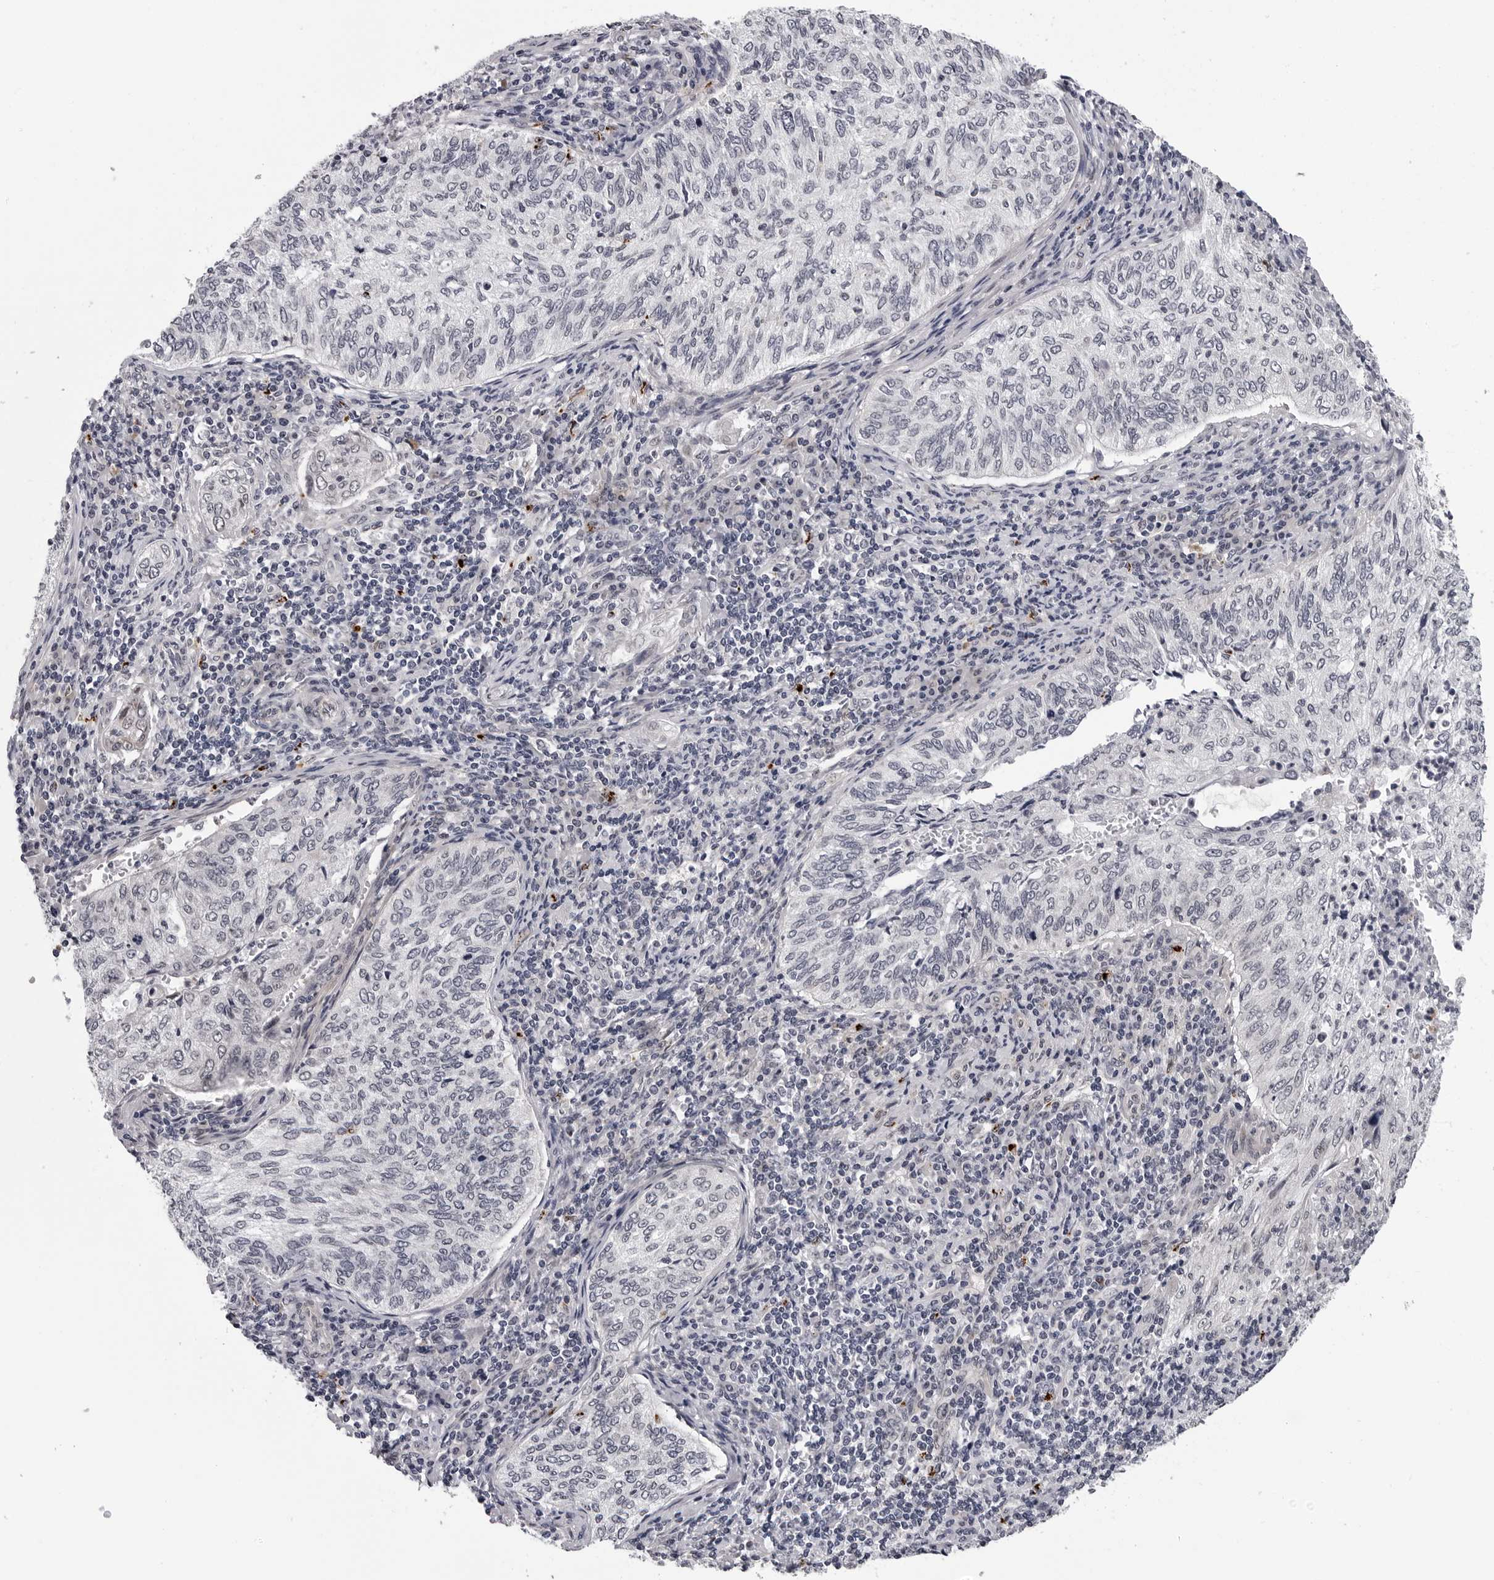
{"staining": {"intensity": "negative", "quantity": "none", "location": "none"}, "tissue": "cervical cancer", "cell_type": "Tumor cells", "image_type": "cancer", "snomed": [{"axis": "morphology", "description": "Squamous cell carcinoma, NOS"}, {"axis": "topography", "description": "Cervix"}], "caption": "A high-resolution photomicrograph shows immunohistochemistry (IHC) staining of cervical cancer, which exhibits no significant positivity in tumor cells. Nuclei are stained in blue.", "gene": "KIAA1614", "patient": {"sex": "female", "age": 30}}